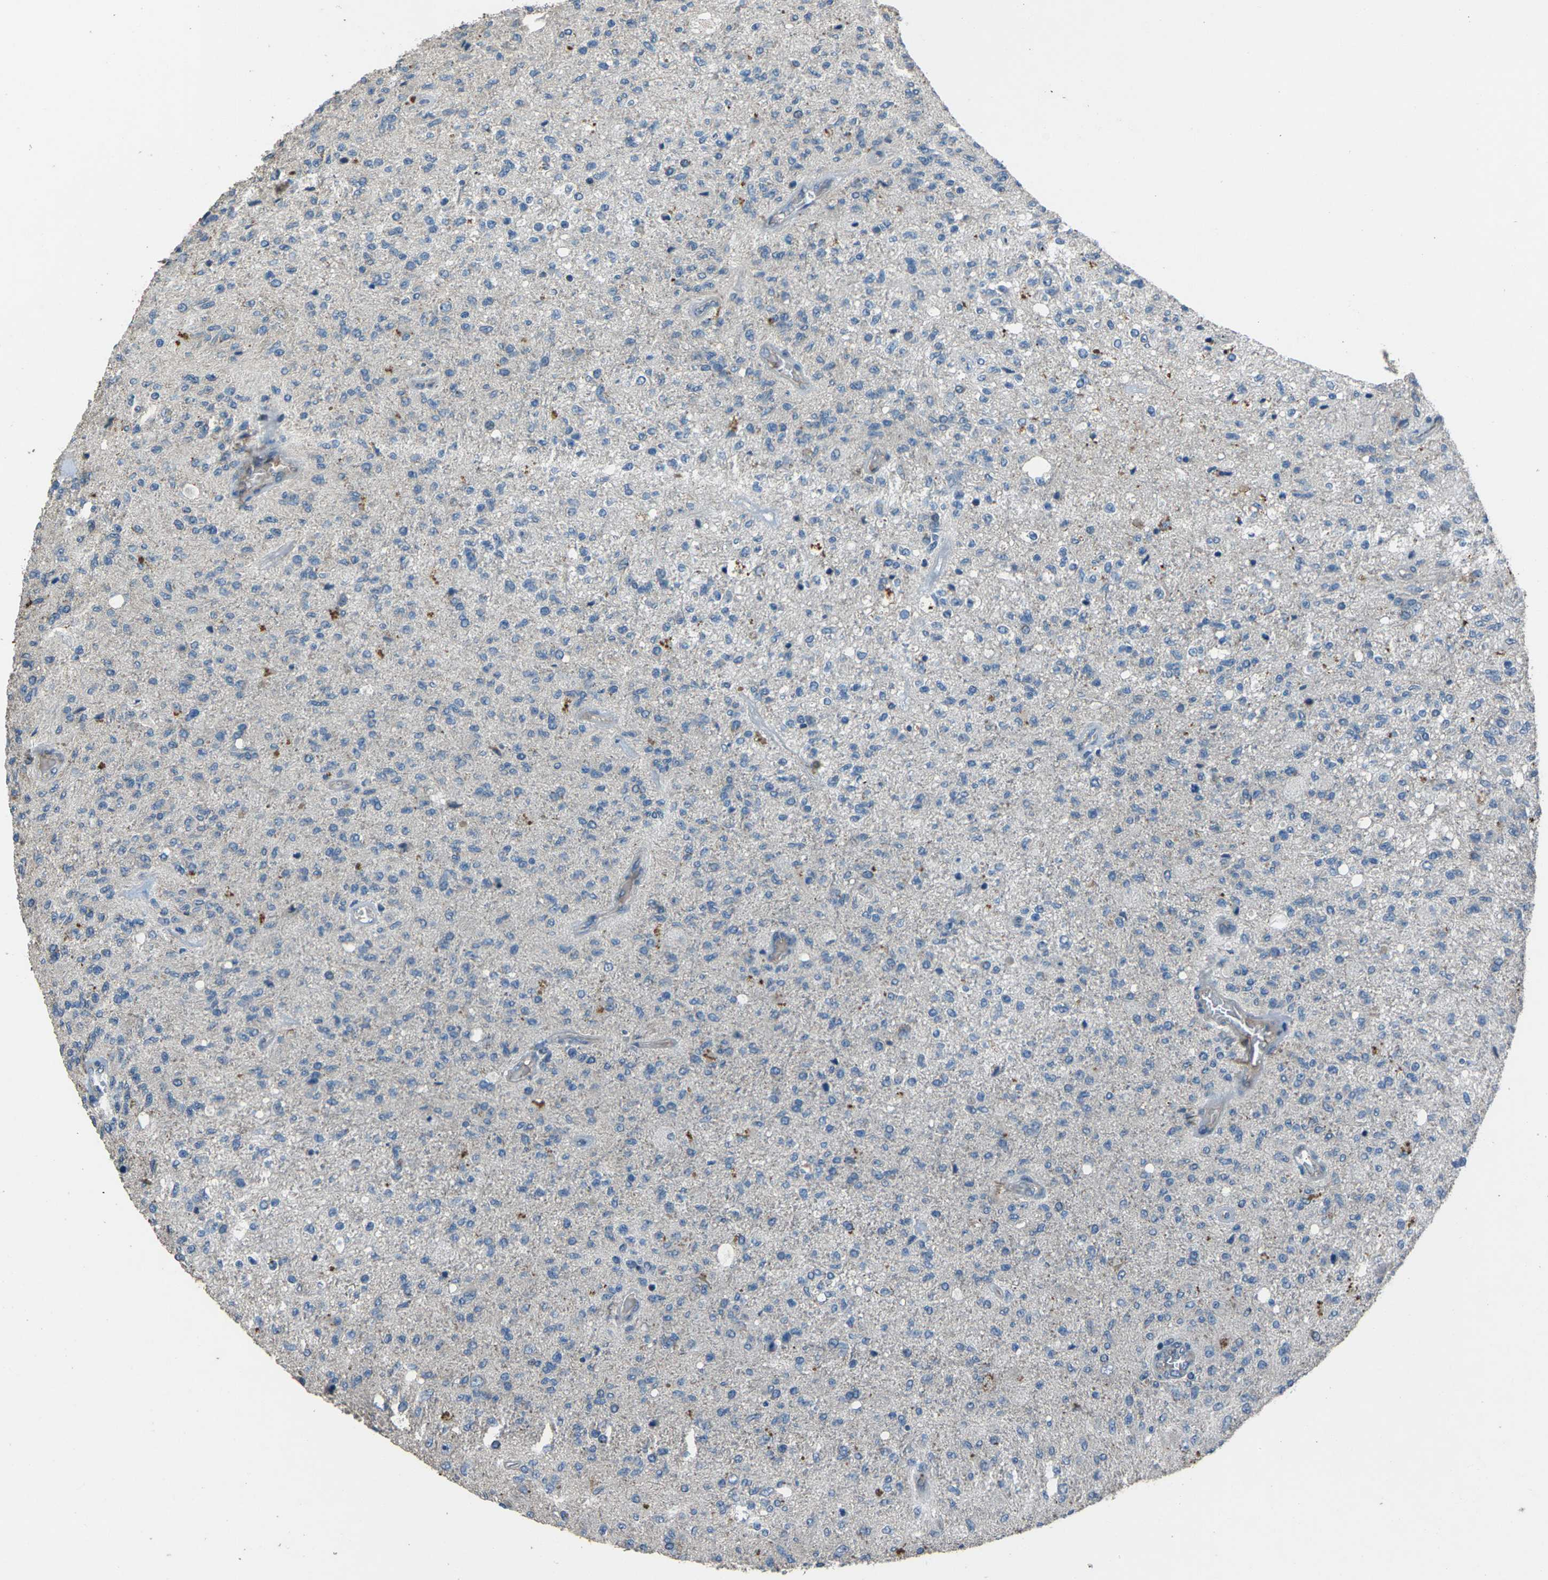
{"staining": {"intensity": "negative", "quantity": "none", "location": "none"}, "tissue": "glioma", "cell_type": "Tumor cells", "image_type": "cancer", "snomed": [{"axis": "morphology", "description": "Normal tissue, NOS"}, {"axis": "morphology", "description": "Glioma, malignant, High grade"}, {"axis": "topography", "description": "Cerebral cortex"}], "caption": "This is a micrograph of immunohistochemistry (IHC) staining of glioma, which shows no expression in tumor cells.", "gene": "EDNRA", "patient": {"sex": "male", "age": 77}}